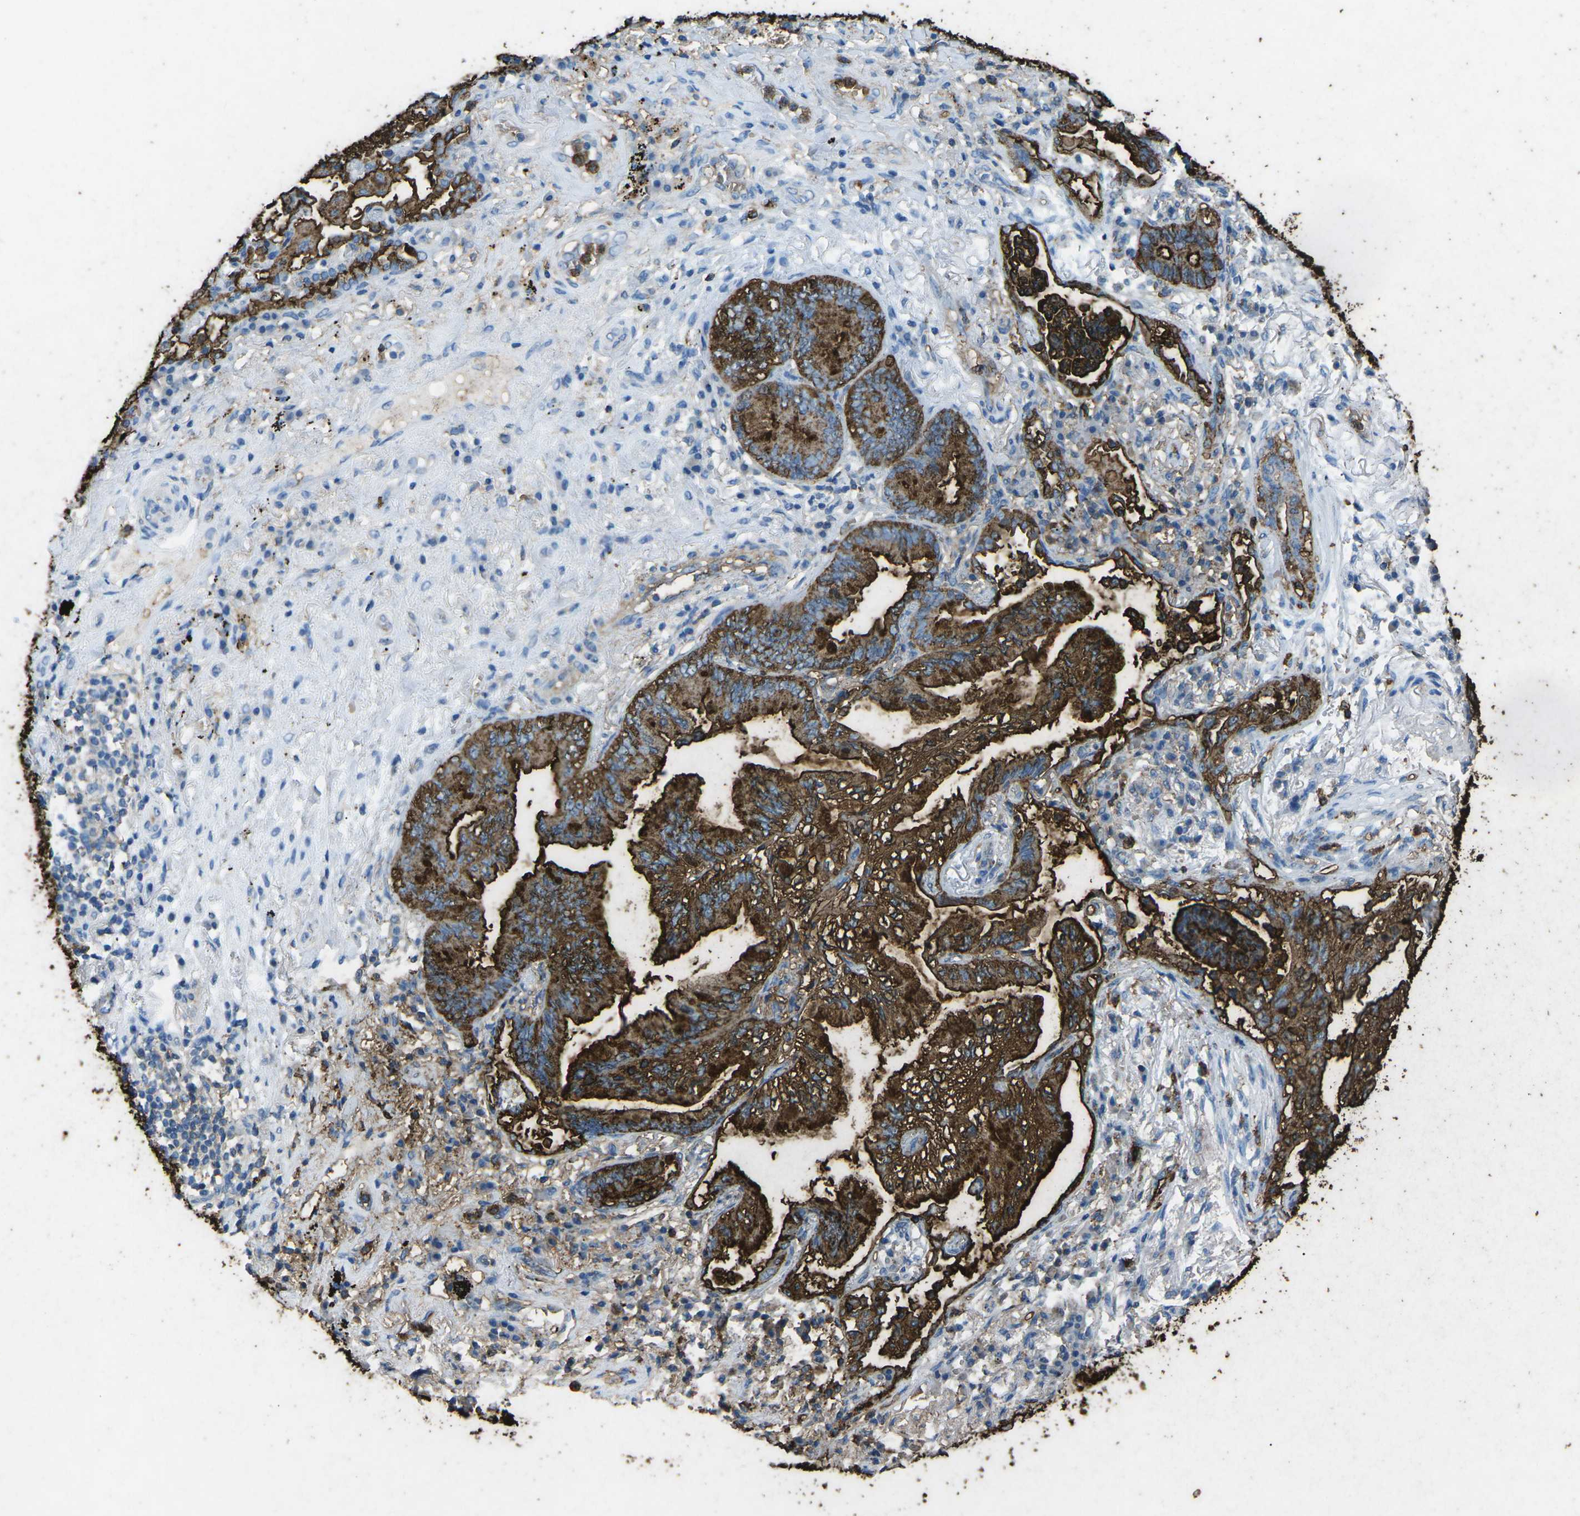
{"staining": {"intensity": "strong", "quantity": ">75%", "location": "cytoplasmic/membranous"}, "tissue": "lung cancer", "cell_type": "Tumor cells", "image_type": "cancer", "snomed": [{"axis": "morphology", "description": "Normal tissue, NOS"}, {"axis": "morphology", "description": "Adenocarcinoma, NOS"}, {"axis": "topography", "description": "Bronchus"}, {"axis": "topography", "description": "Lung"}], "caption": "The micrograph reveals staining of lung cancer (adenocarcinoma), revealing strong cytoplasmic/membranous protein positivity (brown color) within tumor cells.", "gene": "CTAGE1", "patient": {"sex": "female", "age": 70}}